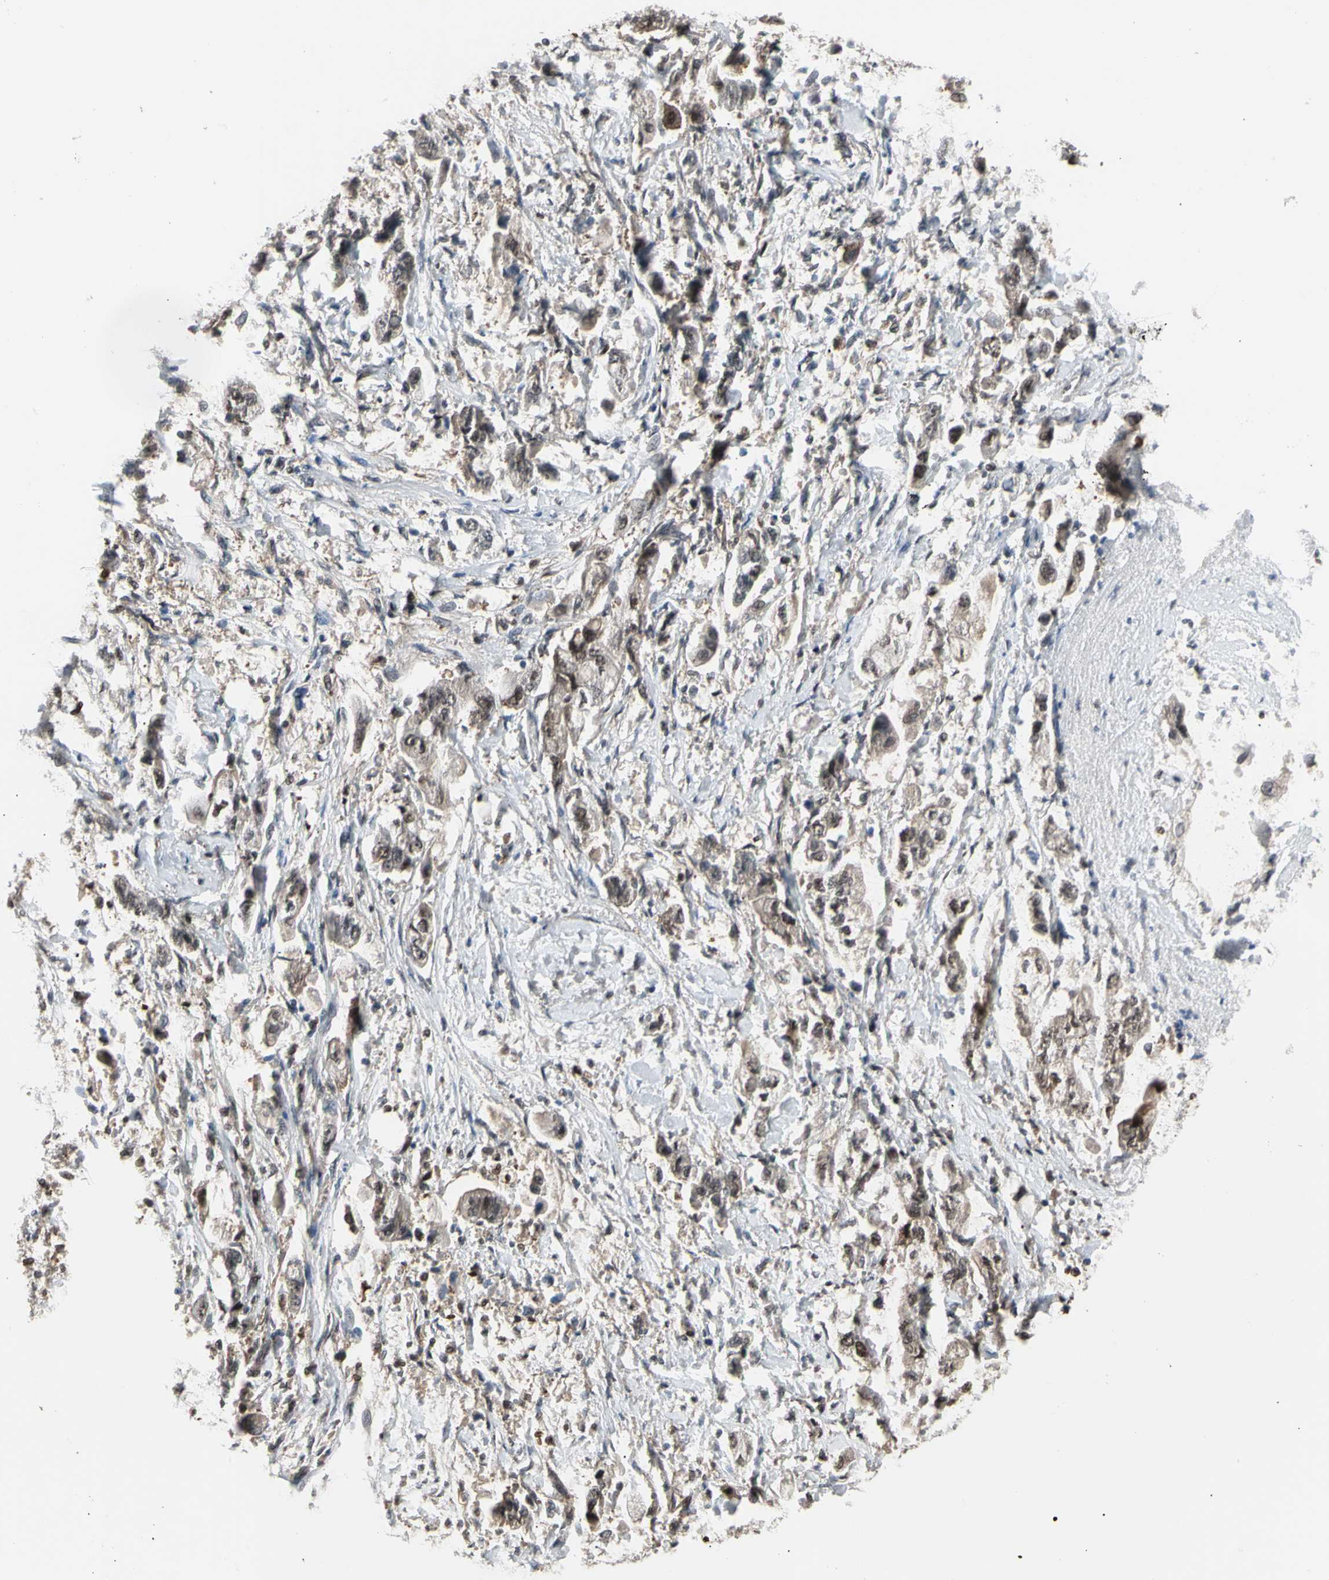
{"staining": {"intensity": "weak", "quantity": ">75%", "location": "cytoplasmic/membranous,nuclear"}, "tissue": "stomach cancer", "cell_type": "Tumor cells", "image_type": "cancer", "snomed": [{"axis": "morphology", "description": "Adenocarcinoma, NOS"}, {"axis": "topography", "description": "Stomach"}], "caption": "This is a micrograph of immunohistochemistry staining of adenocarcinoma (stomach), which shows weak expression in the cytoplasmic/membranous and nuclear of tumor cells.", "gene": "PSMA2", "patient": {"sex": "male", "age": 62}}